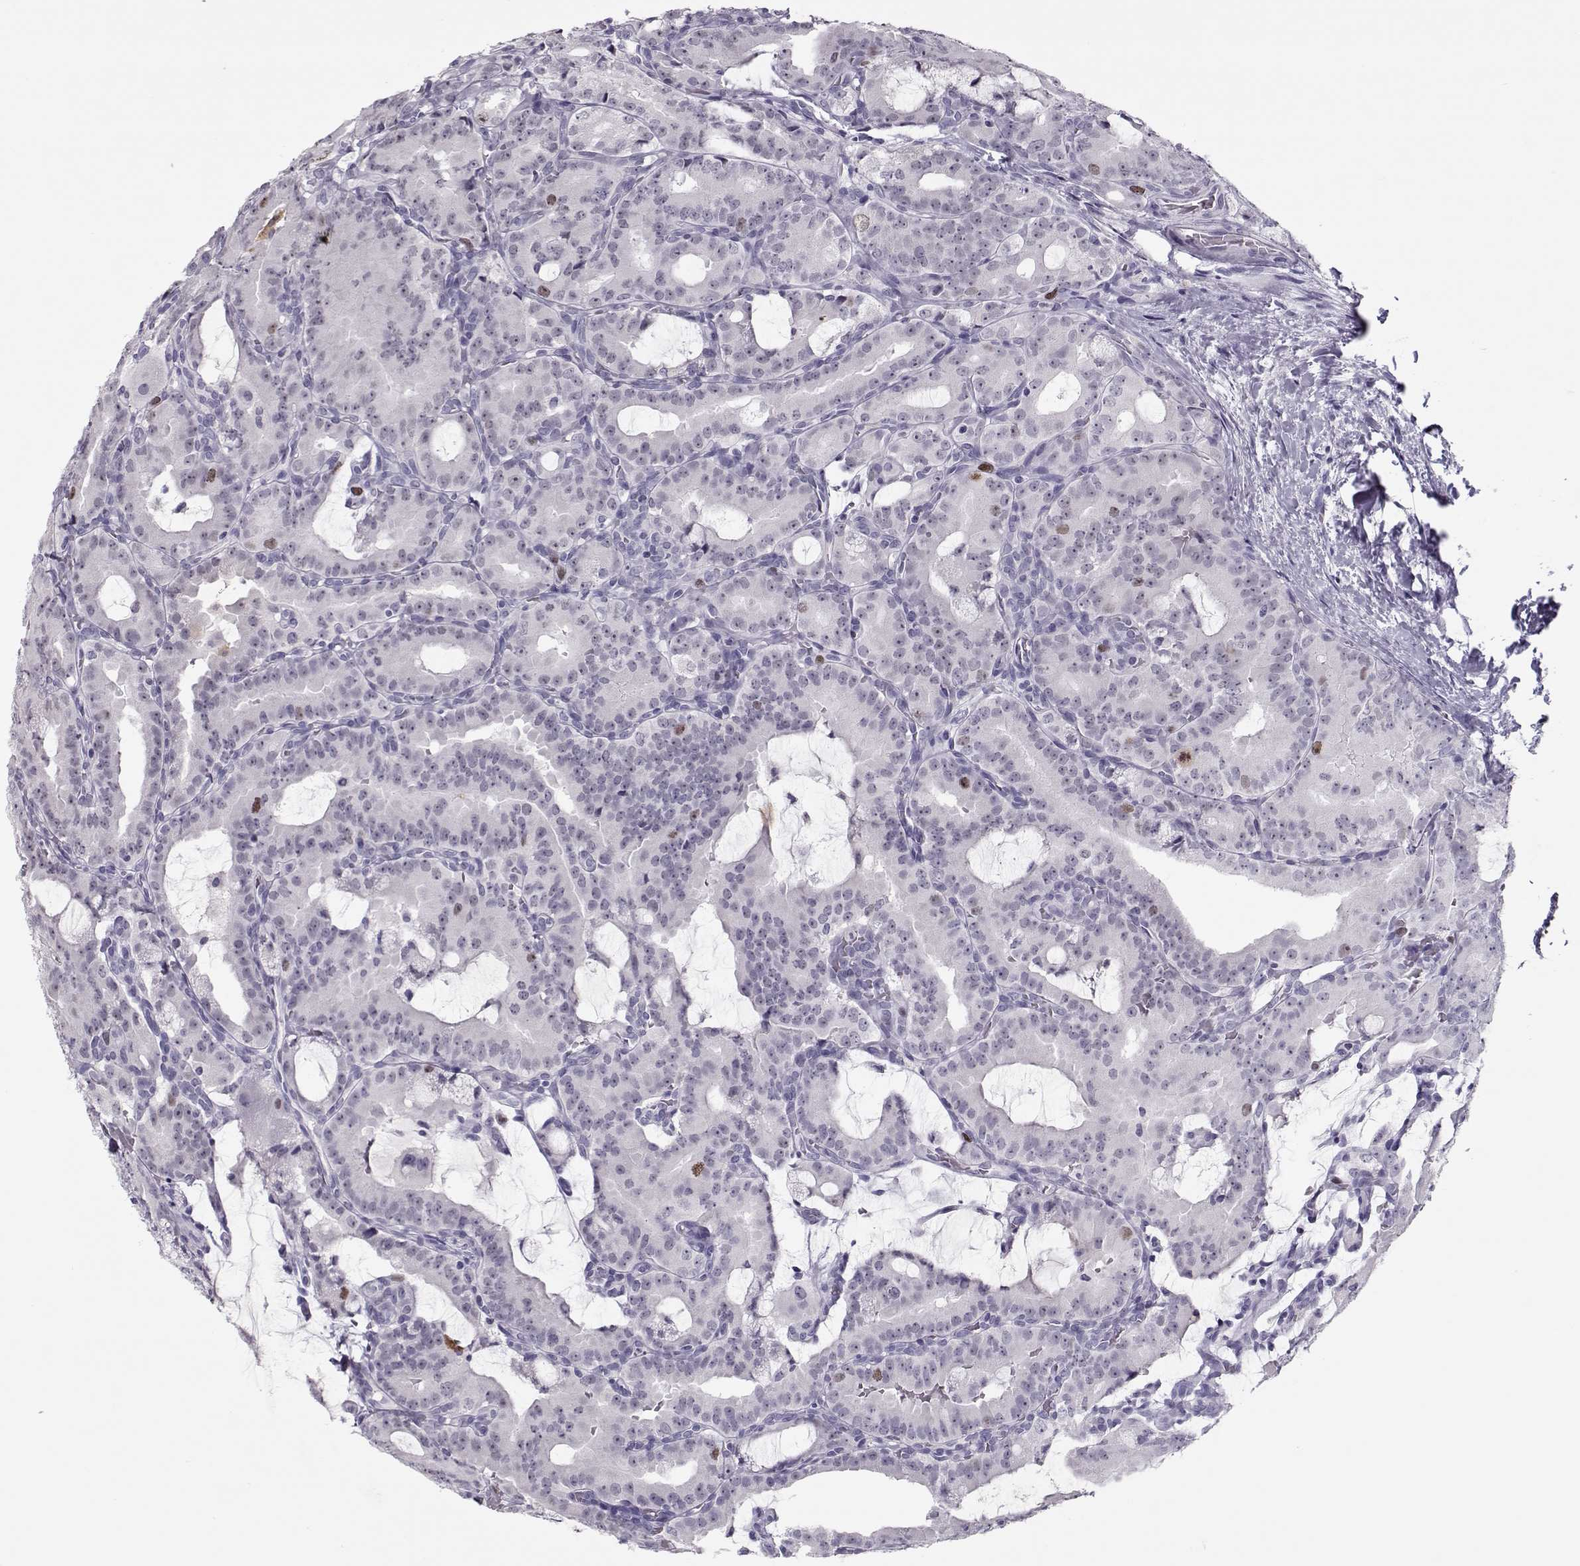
{"staining": {"intensity": "weak", "quantity": "<25%", "location": "nuclear"}, "tissue": "prostate cancer", "cell_type": "Tumor cells", "image_type": "cancer", "snomed": [{"axis": "morphology", "description": "Adenocarcinoma, NOS"}, {"axis": "morphology", "description": "Adenocarcinoma, High grade"}, {"axis": "topography", "description": "Prostate"}], "caption": "This is a image of immunohistochemistry (IHC) staining of prostate cancer, which shows no positivity in tumor cells.", "gene": "SGO1", "patient": {"sex": "male", "age": 64}}